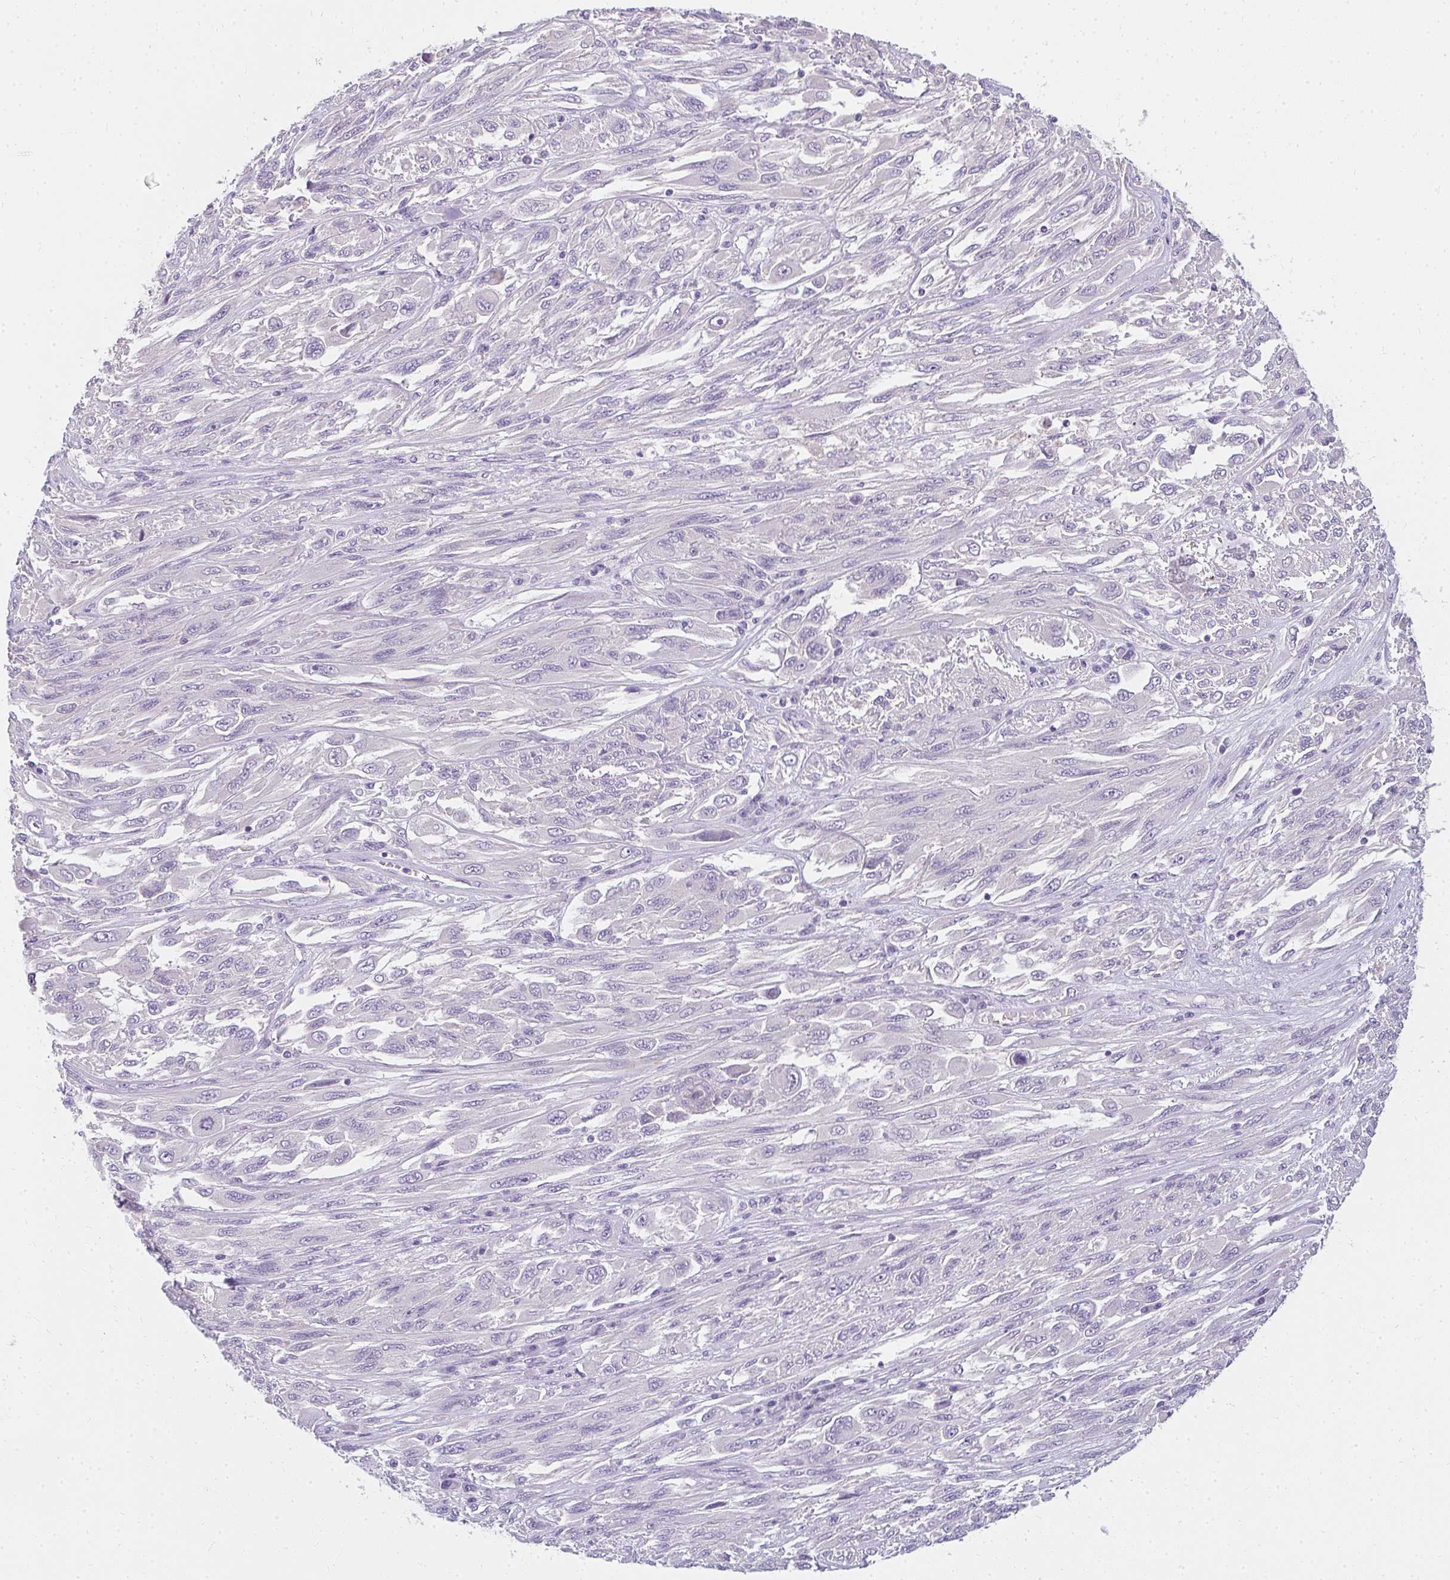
{"staining": {"intensity": "negative", "quantity": "none", "location": "none"}, "tissue": "melanoma", "cell_type": "Tumor cells", "image_type": "cancer", "snomed": [{"axis": "morphology", "description": "Malignant melanoma, NOS"}, {"axis": "topography", "description": "Skin"}], "caption": "IHC image of neoplastic tissue: melanoma stained with DAB demonstrates no significant protein staining in tumor cells.", "gene": "PPP1R3G", "patient": {"sex": "female", "age": 91}}